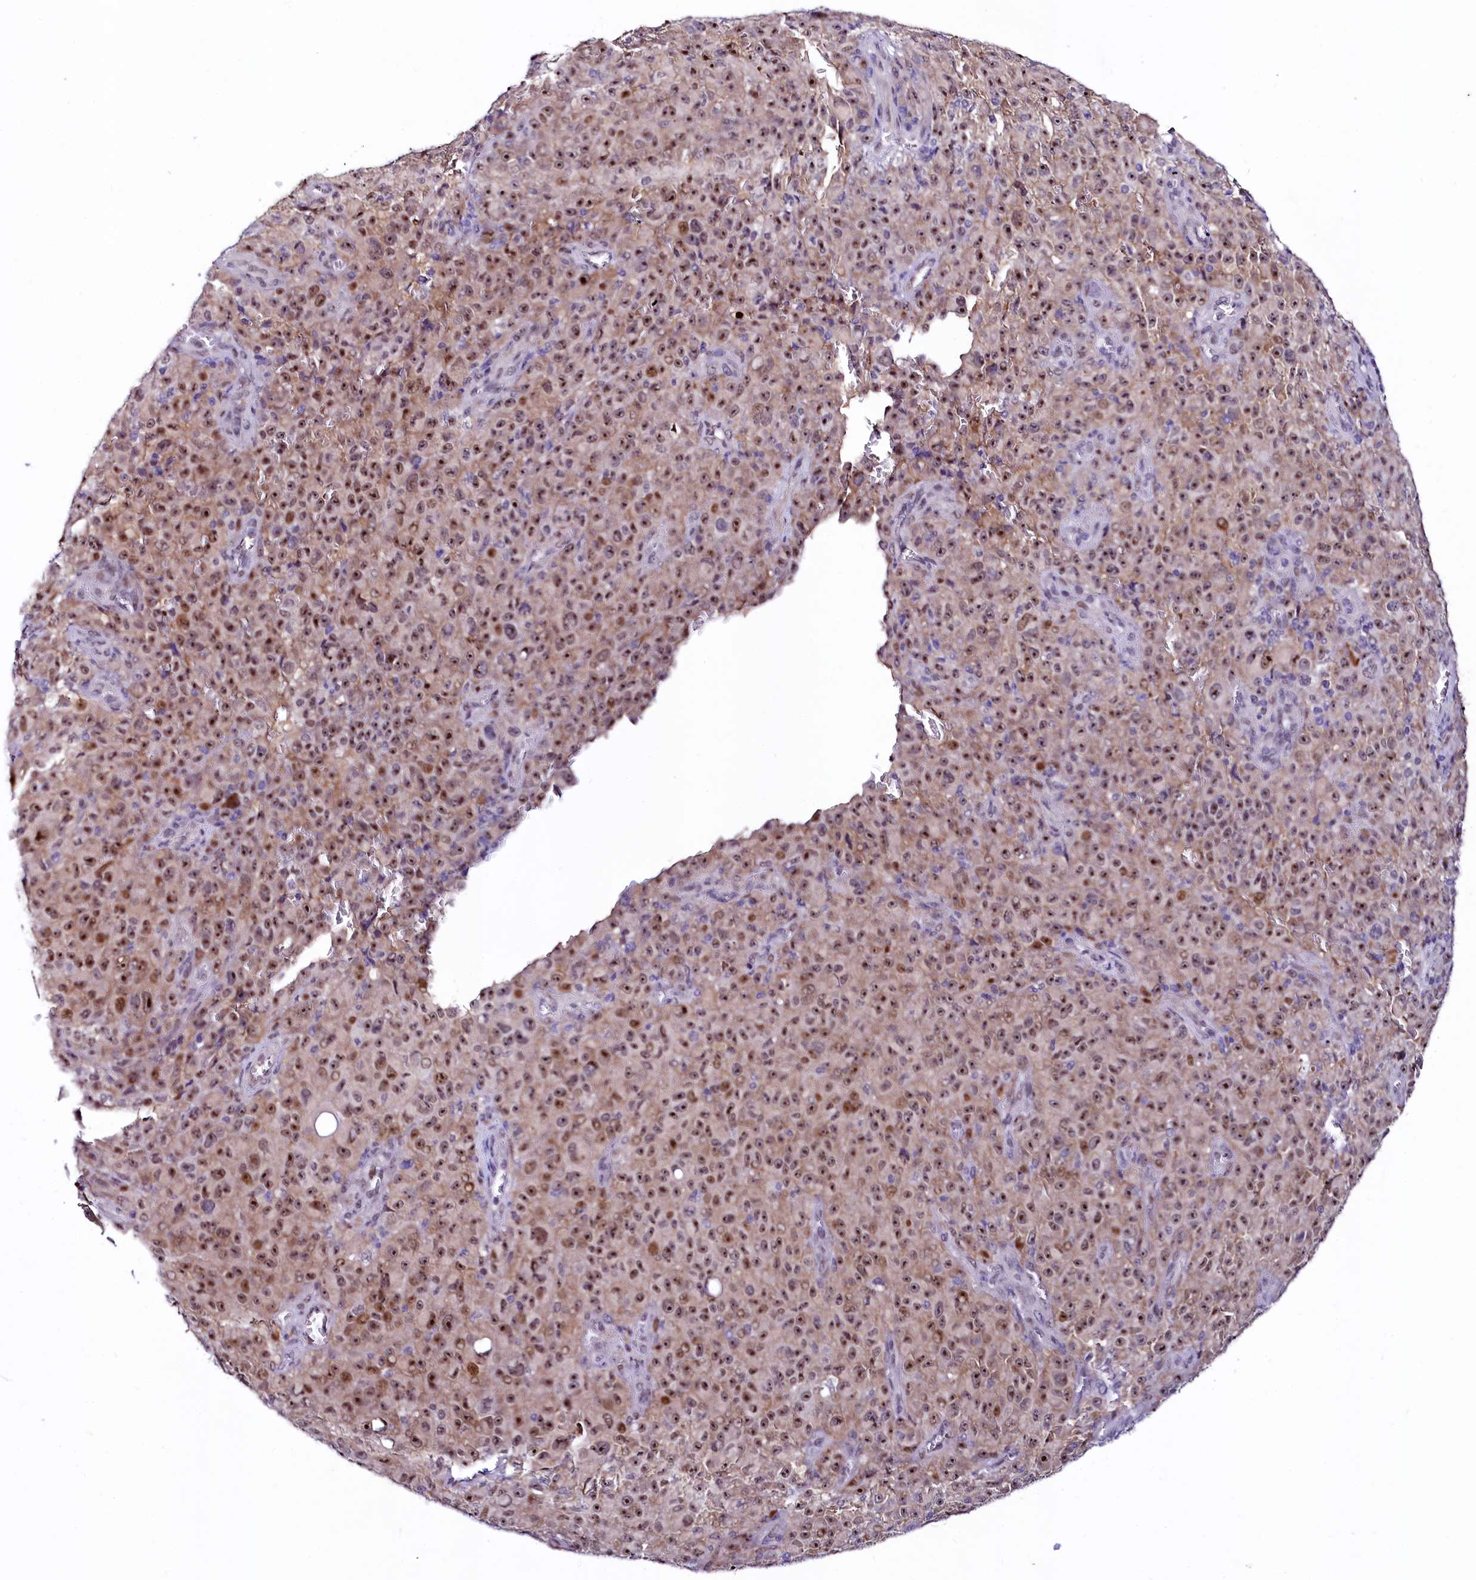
{"staining": {"intensity": "moderate", "quantity": ">75%", "location": "nuclear"}, "tissue": "melanoma", "cell_type": "Tumor cells", "image_type": "cancer", "snomed": [{"axis": "morphology", "description": "Malignant melanoma, NOS"}, {"axis": "topography", "description": "Skin"}], "caption": "Immunohistochemistry photomicrograph of neoplastic tissue: melanoma stained using immunohistochemistry displays medium levels of moderate protein expression localized specifically in the nuclear of tumor cells, appearing as a nuclear brown color.", "gene": "LEUTX", "patient": {"sex": "female", "age": 82}}